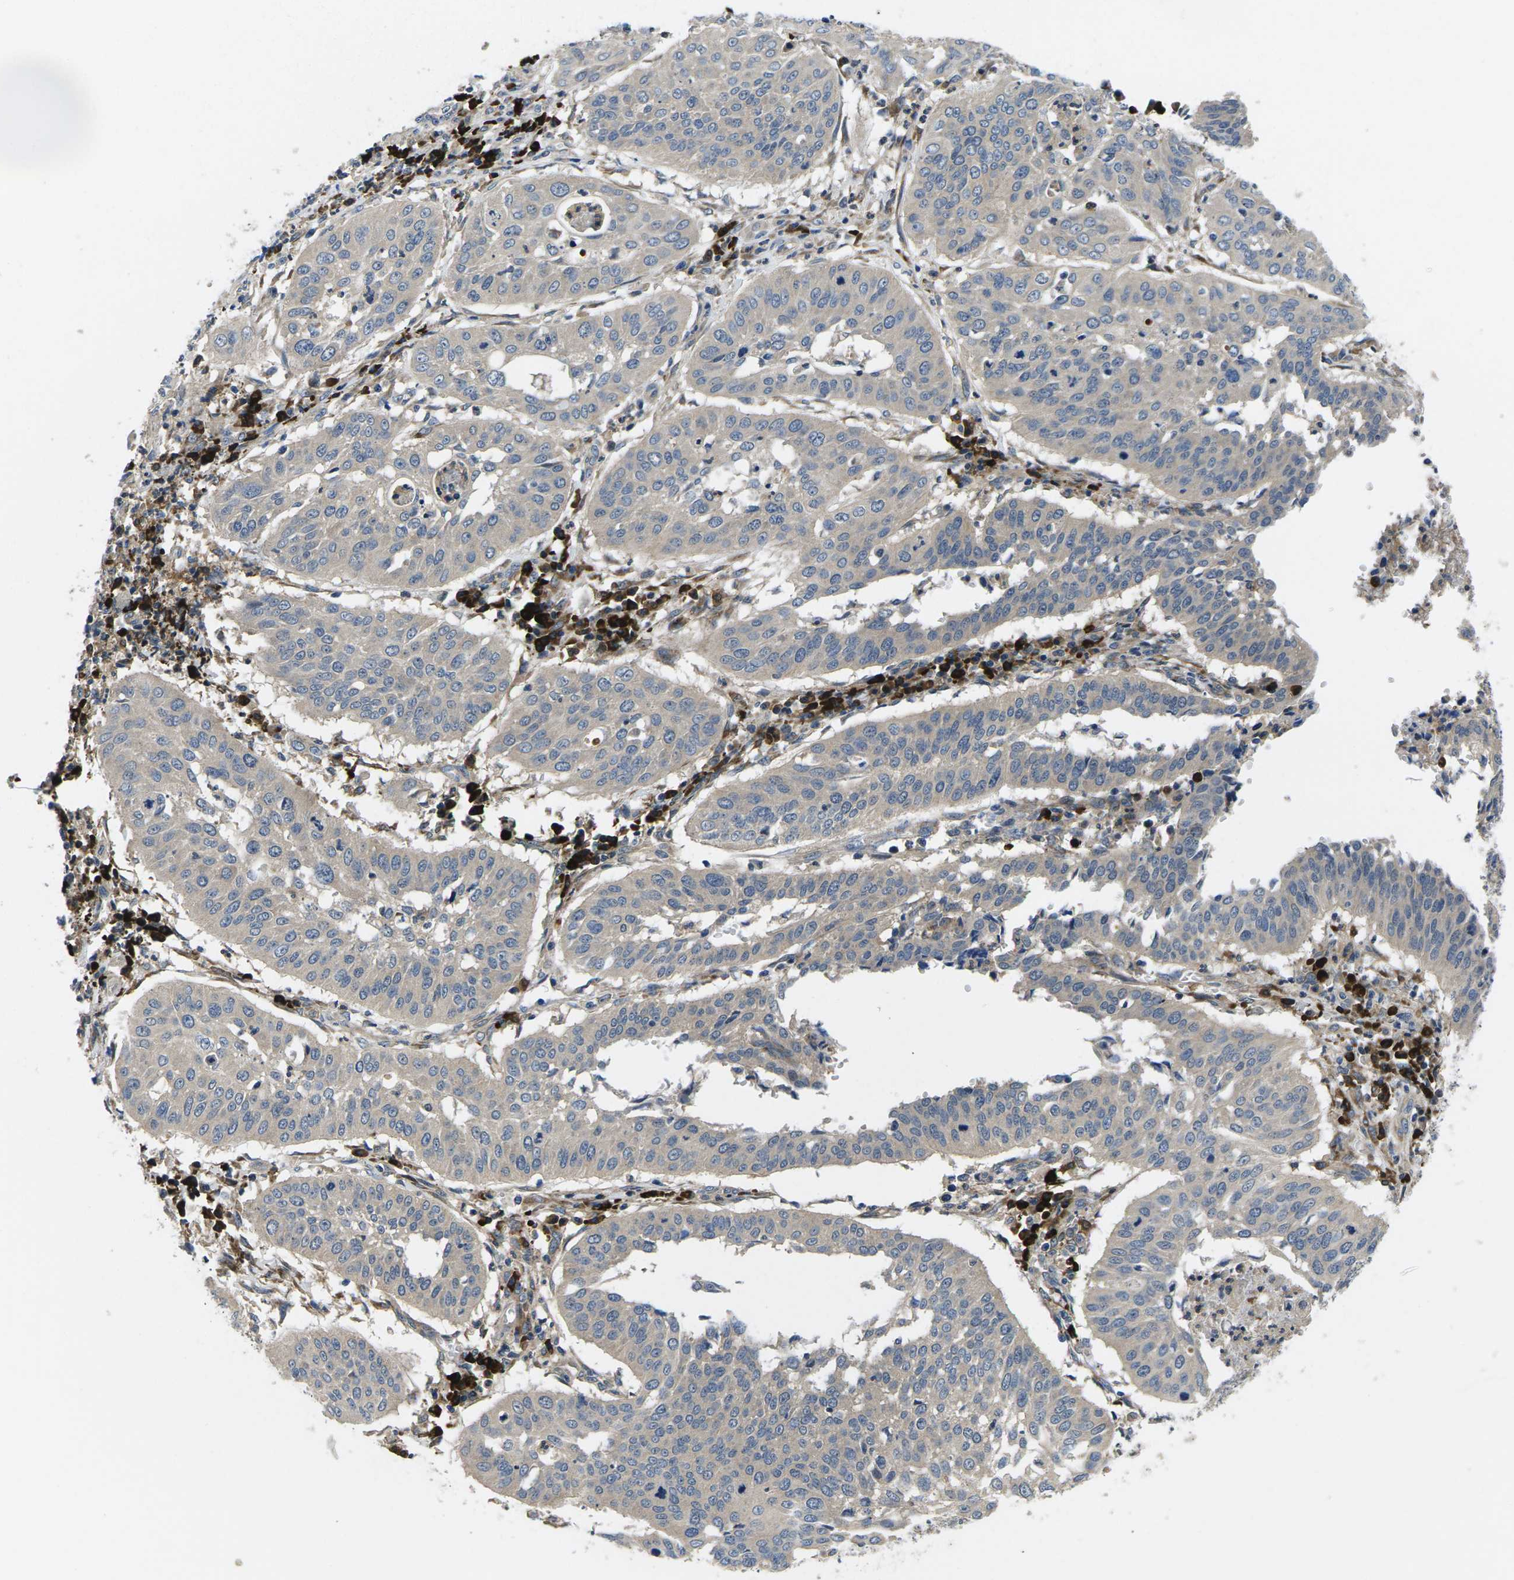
{"staining": {"intensity": "negative", "quantity": "none", "location": "none"}, "tissue": "cervical cancer", "cell_type": "Tumor cells", "image_type": "cancer", "snomed": [{"axis": "morphology", "description": "Normal tissue, NOS"}, {"axis": "morphology", "description": "Squamous cell carcinoma, NOS"}, {"axis": "topography", "description": "Cervix"}], "caption": "IHC of human cervical cancer (squamous cell carcinoma) shows no positivity in tumor cells. The staining was performed using DAB to visualize the protein expression in brown, while the nuclei were stained in blue with hematoxylin (Magnification: 20x).", "gene": "PLCE1", "patient": {"sex": "female", "age": 39}}